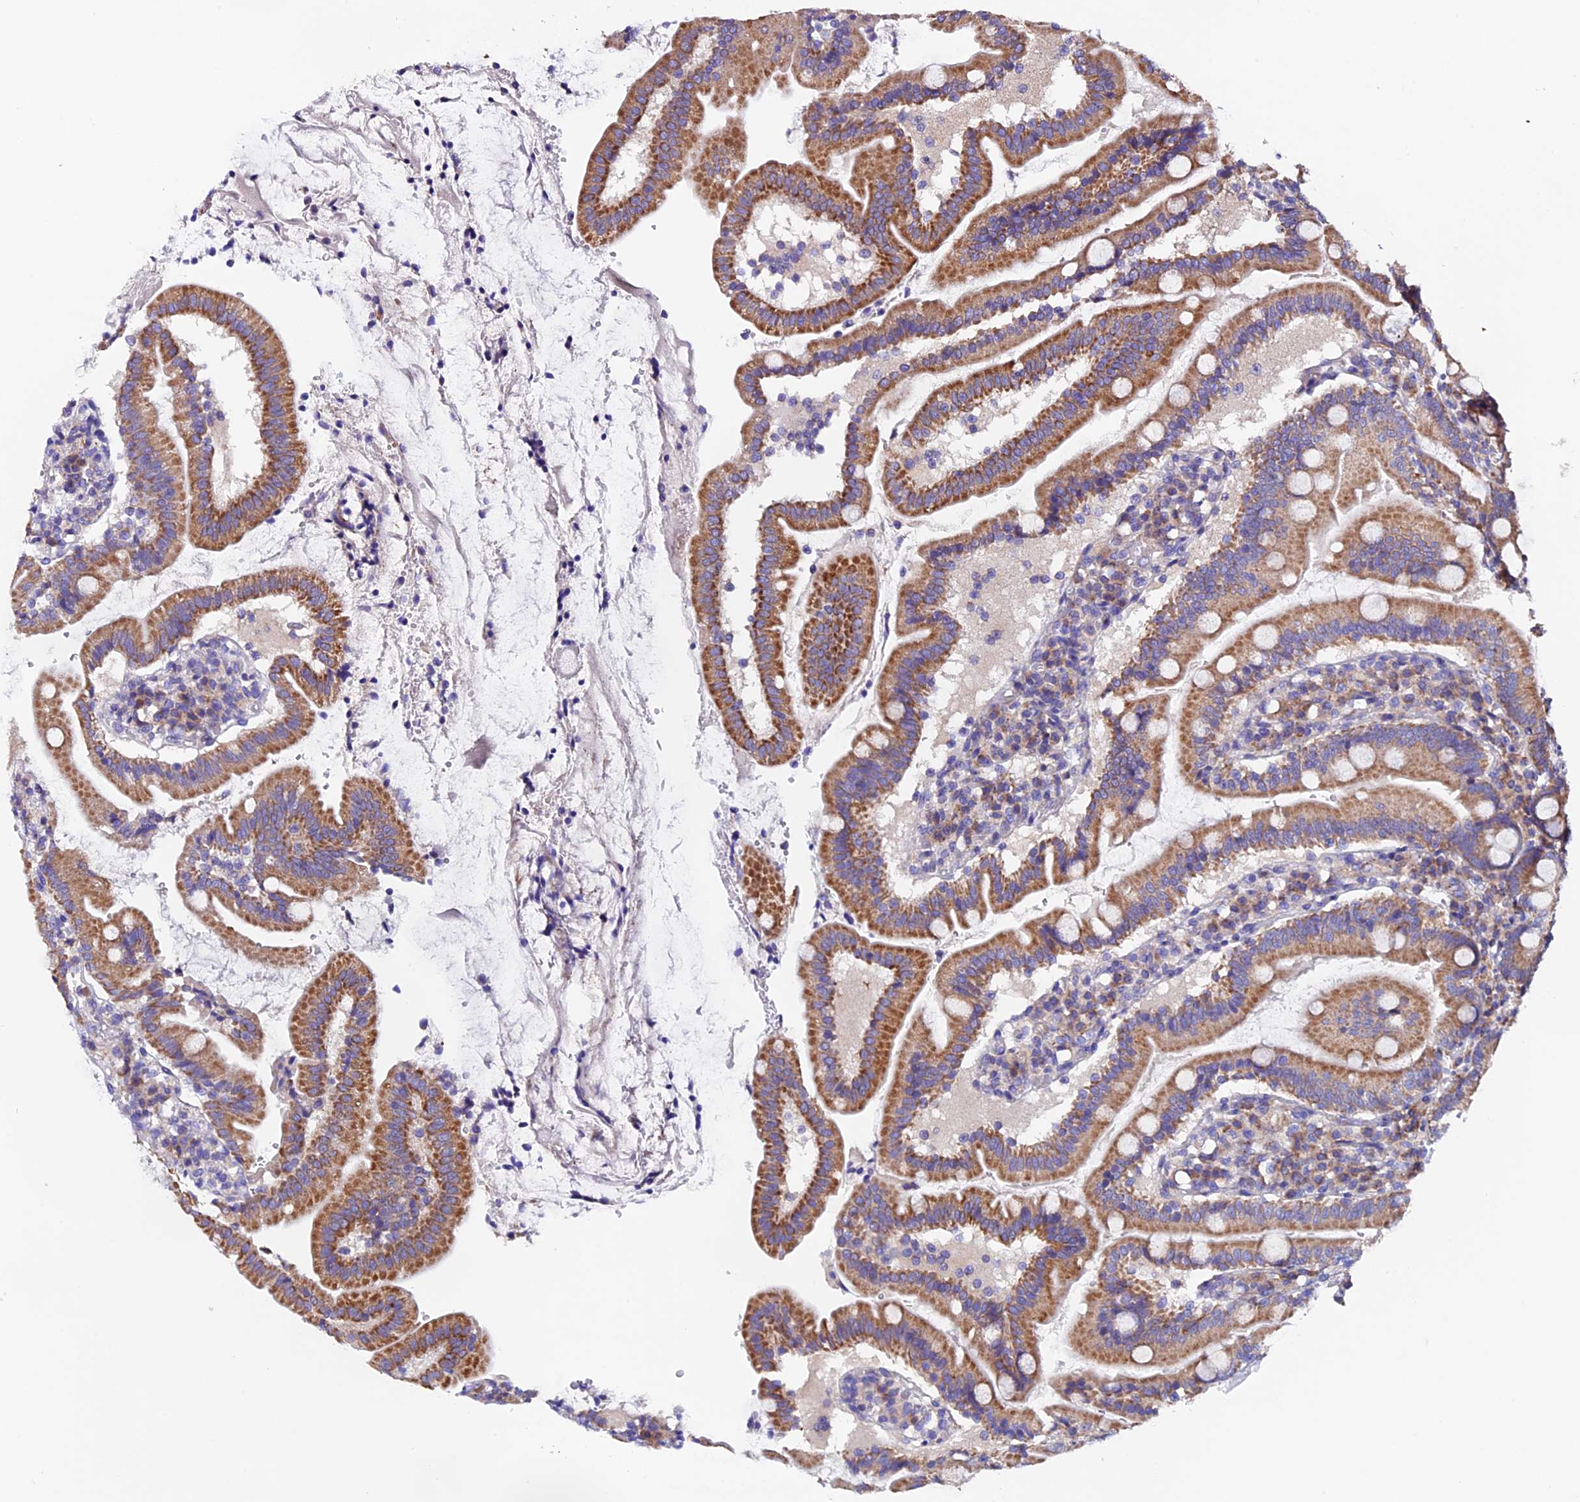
{"staining": {"intensity": "moderate", "quantity": ">75%", "location": "cytoplasmic/membranous"}, "tissue": "duodenum", "cell_type": "Glandular cells", "image_type": "normal", "snomed": [{"axis": "morphology", "description": "Normal tissue, NOS"}, {"axis": "topography", "description": "Duodenum"}], "caption": "This micrograph shows benign duodenum stained with immunohistochemistry to label a protein in brown. The cytoplasmic/membranous of glandular cells show moderate positivity for the protein. Nuclei are counter-stained blue.", "gene": "COMTD1", "patient": {"sex": "female", "age": 67}}